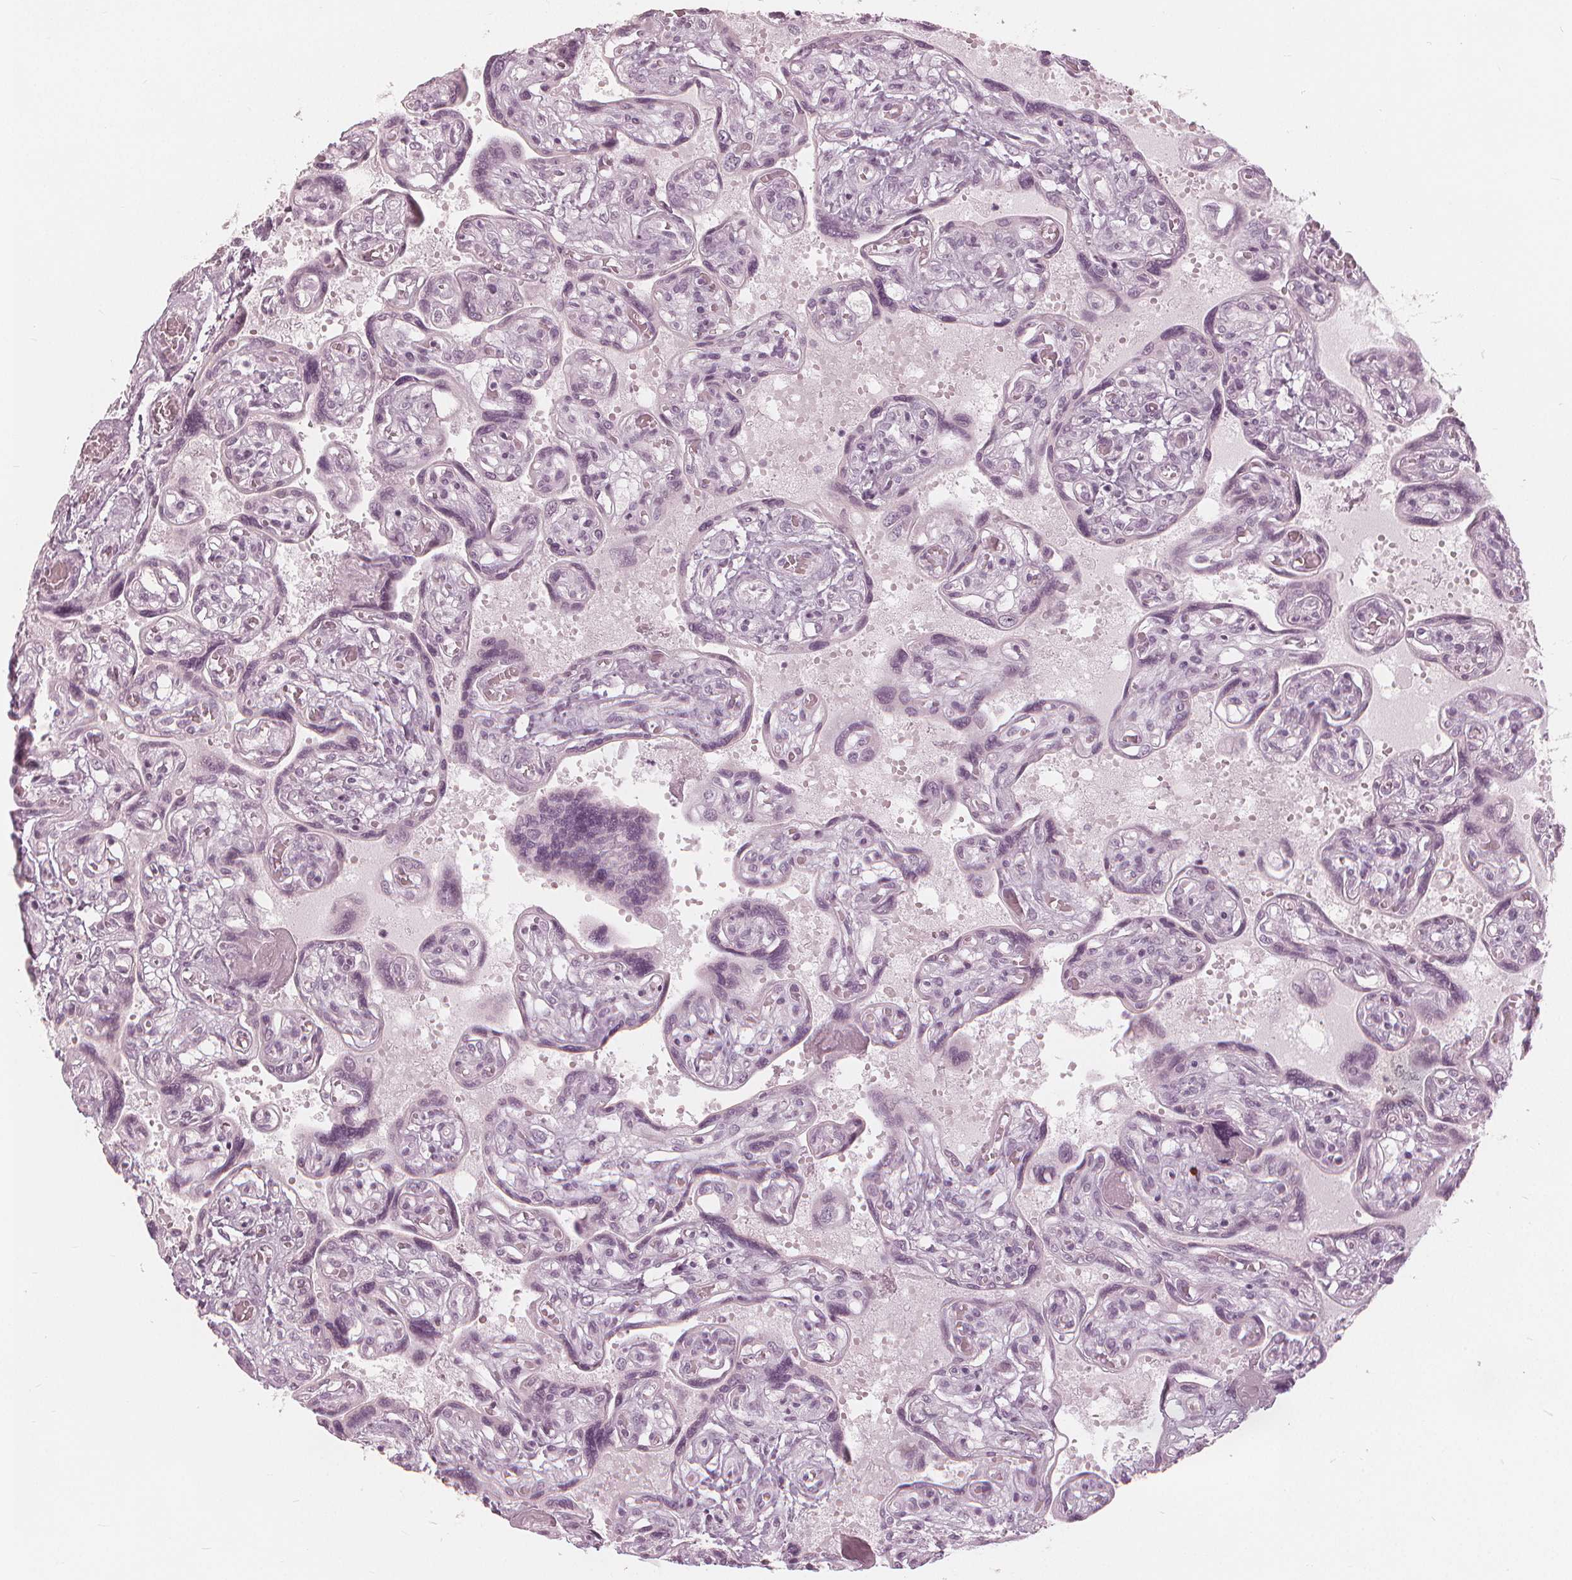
{"staining": {"intensity": "moderate", "quantity": ">75%", "location": "cytoplasmic/membranous"}, "tissue": "placenta", "cell_type": "Decidual cells", "image_type": "normal", "snomed": [{"axis": "morphology", "description": "Normal tissue, NOS"}, {"axis": "topography", "description": "Placenta"}], "caption": "IHC image of benign placenta: human placenta stained using immunohistochemistry (IHC) exhibits medium levels of moderate protein expression localized specifically in the cytoplasmic/membranous of decidual cells, appearing as a cytoplasmic/membranous brown color.", "gene": "PAEP", "patient": {"sex": "female", "age": 32}}